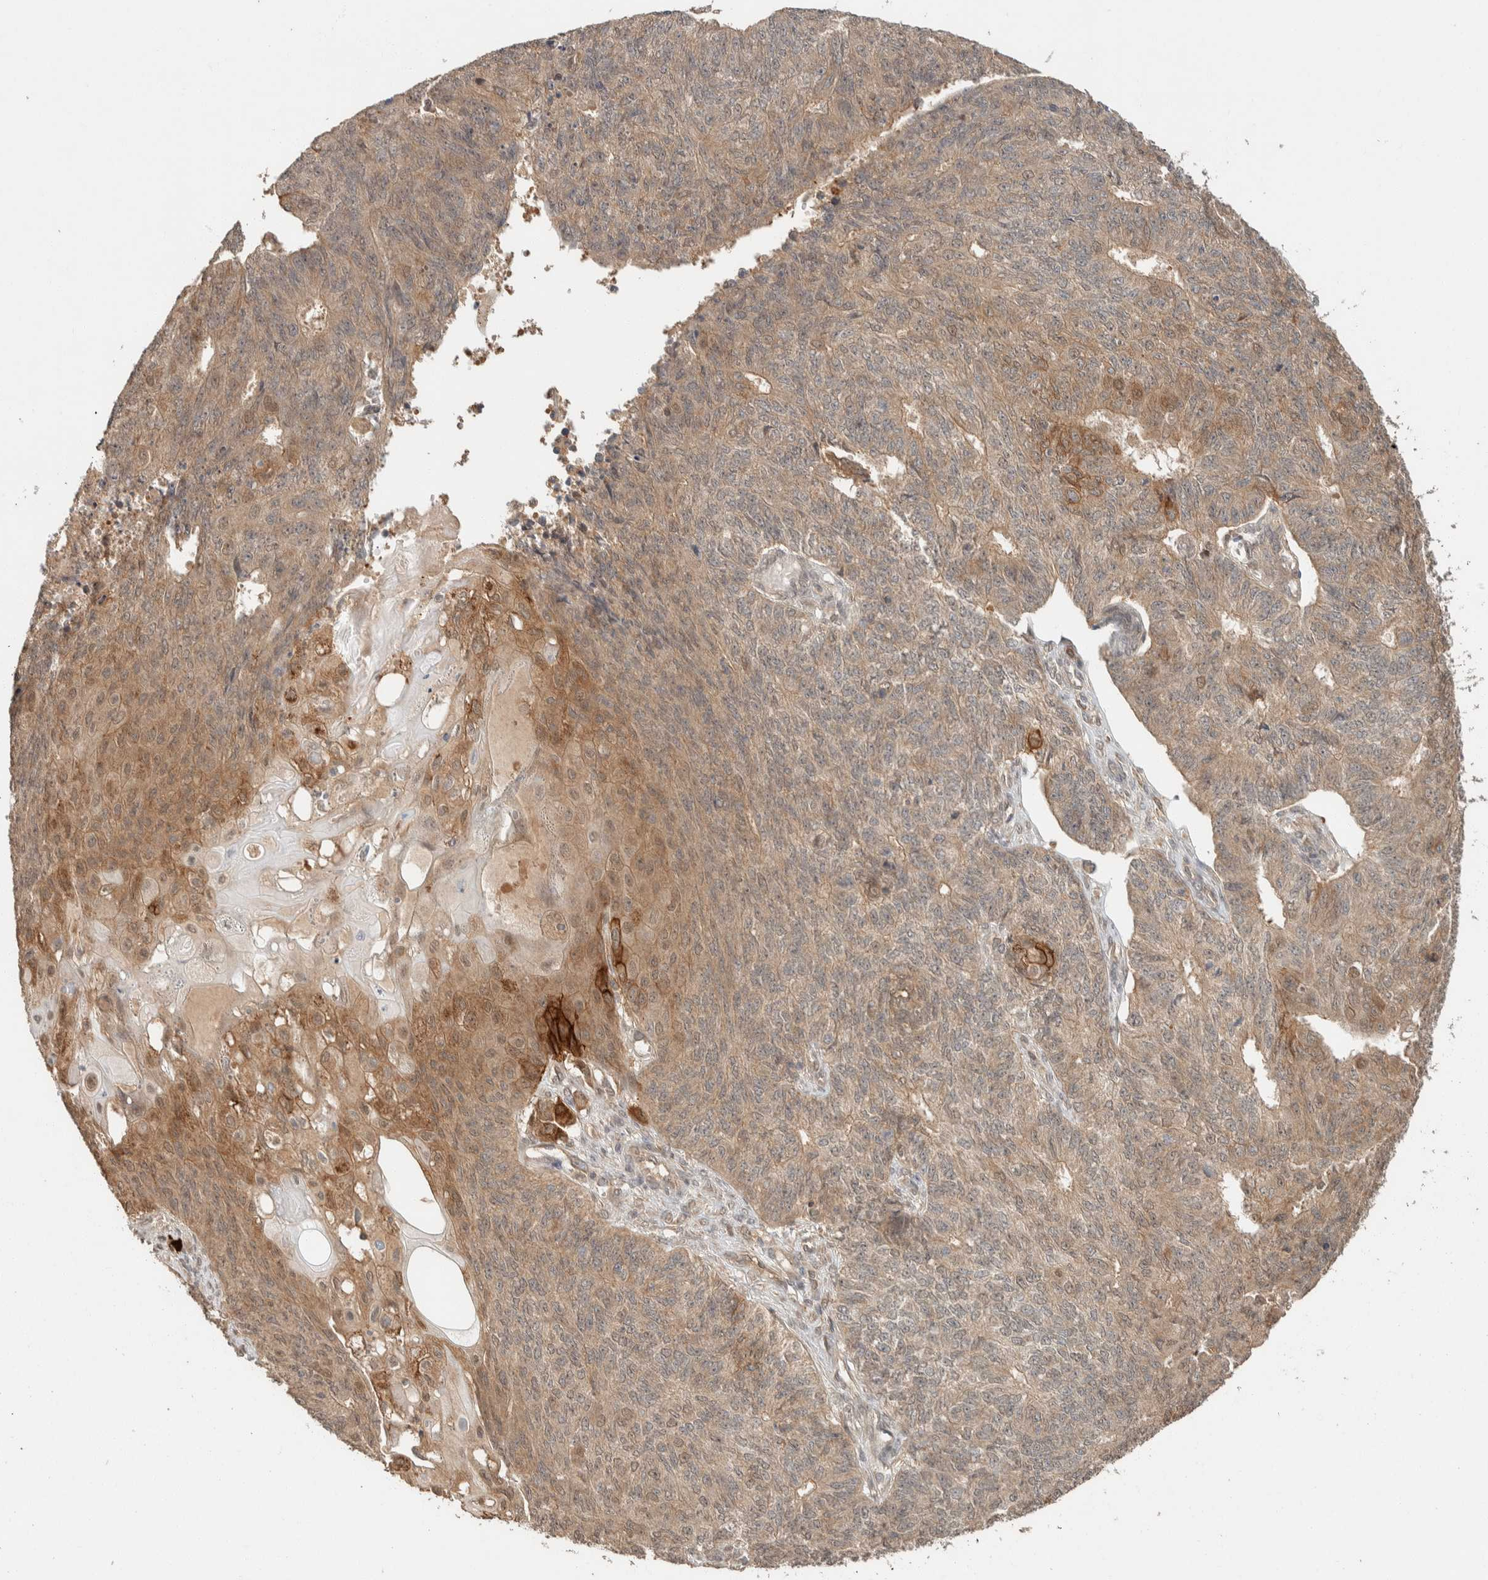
{"staining": {"intensity": "moderate", "quantity": ">75%", "location": "cytoplasmic/membranous,nuclear"}, "tissue": "endometrial cancer", "cell_type": "Tumor cells", "image_type": "cancer", "snomed": [{"axis": "morphology", "description": "Adenocarcinoma, NOS"}, {"axis": "topography", "description": "Endometrium"}], "caption": "Adenocarcinoma (endometrial) tissue exhibits moderate cytoplasmic/membranous and nuclear staining in about >75% of tumor cells, visualized by immunohistochemistry. The staining was performed using DAB to visualize the protein expression in brown, while the nuclei were stained in blue with hematoxylin (Magnification: 20x).", "gene": "ZNF567", "patient": {"sex": "female", "age": 32}}